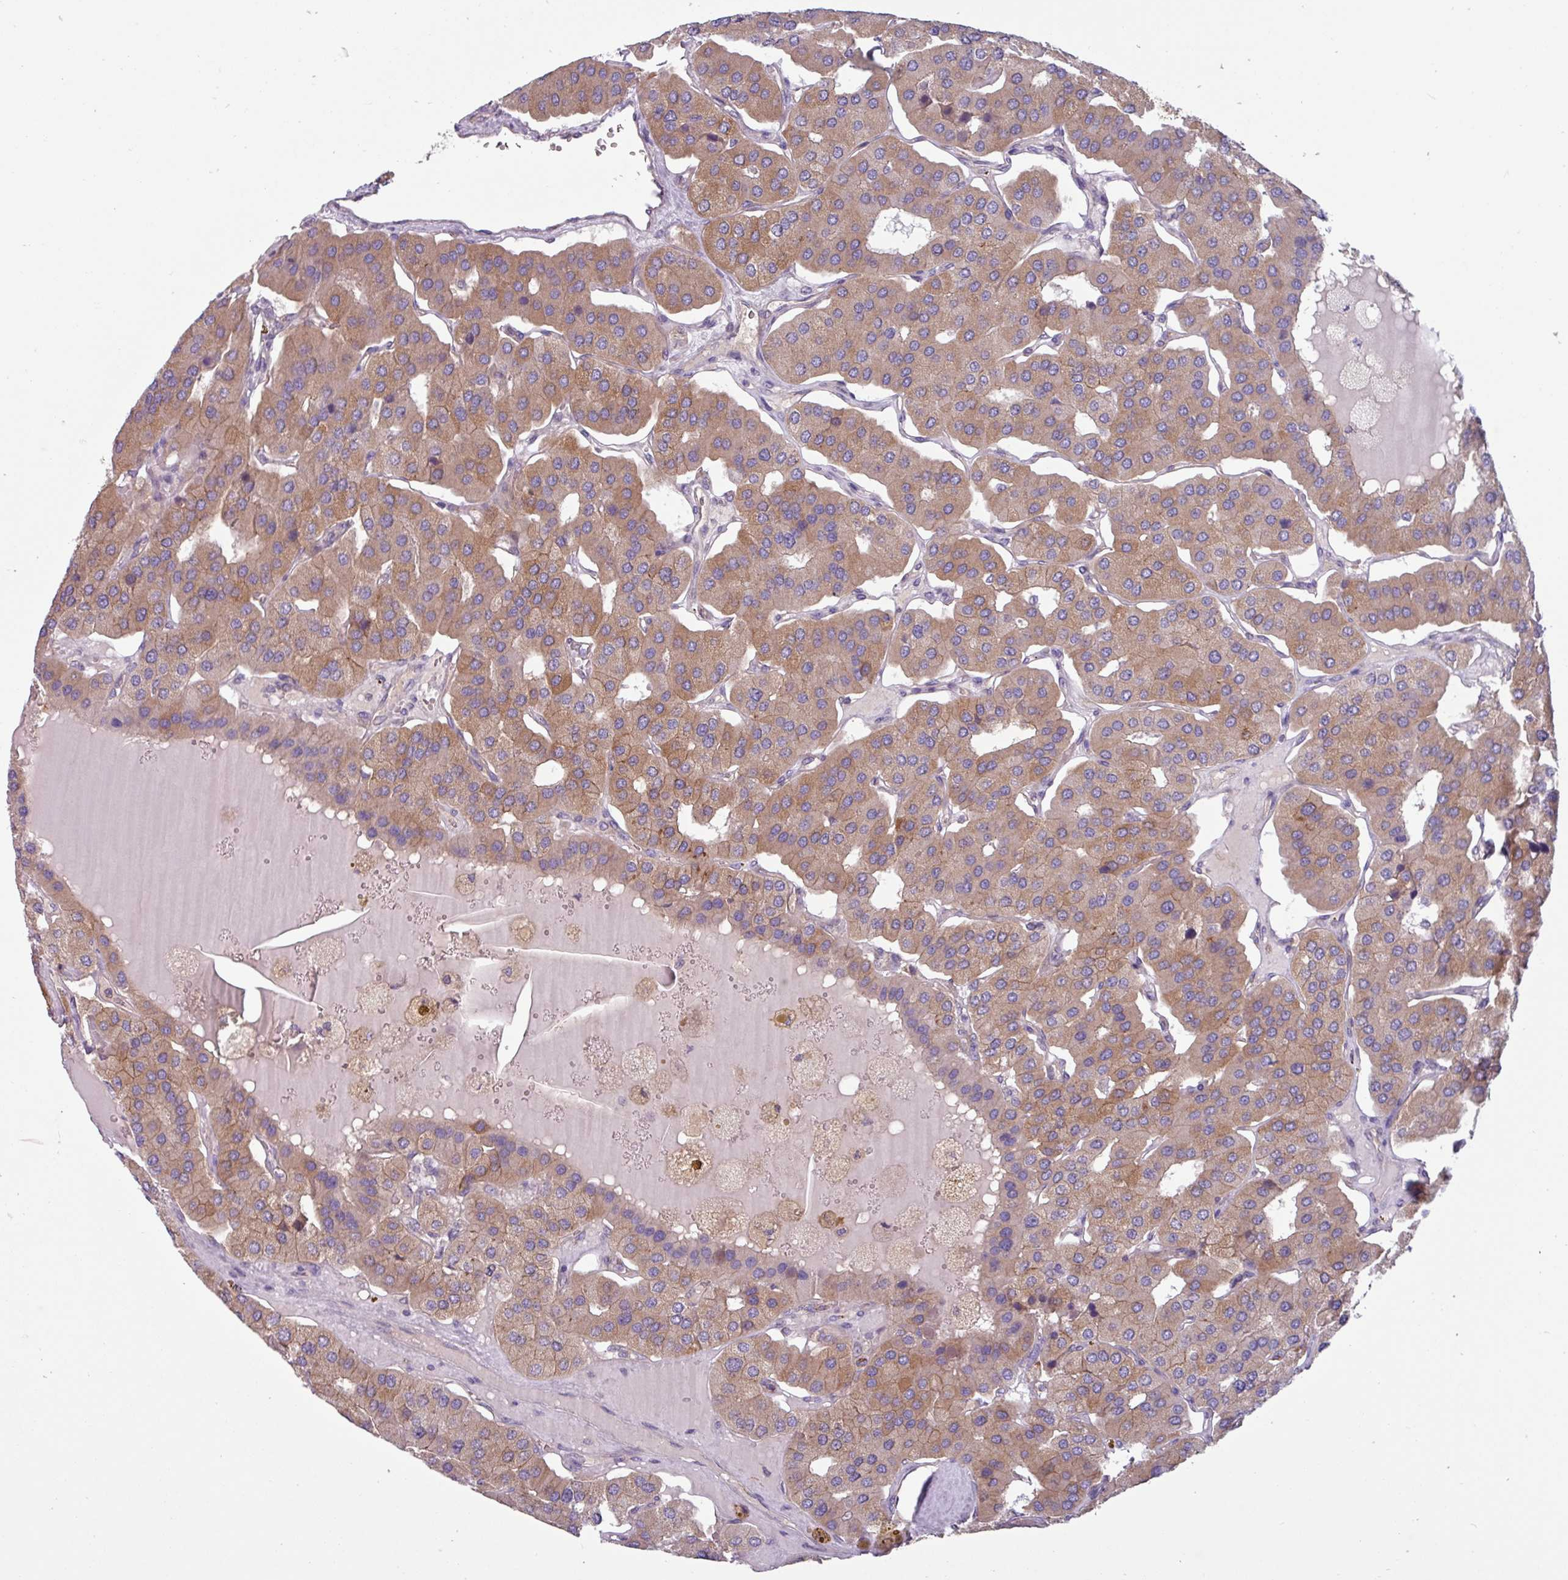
{"staining": {"intensity": "moderate", "quantity": ">75%", "location": "cytoplasmic/membranous"}, "tissue": "parathyroid gland", "cell_type": "Glandular cells", "image_type": "normal", "snomed": [{"axis": "morphology", "description": "Normal tissue, NOS"}, {"axis": "morphology", "description": "Adenoma, NOS"}, {"axis": "topography", "description": "Parathyroid gland"}], "caption": "This micrograph reveals benign parathyroid gland stained with immunohistochemistry (IHC) to label a protein in brown. The cytoplasmic/membranous of glandular cells show moderate positivity for the protein. Nuclei are counter-stained blue.", "gene": "CAMK1", "patient": {"sex": "female", "age": 86}}